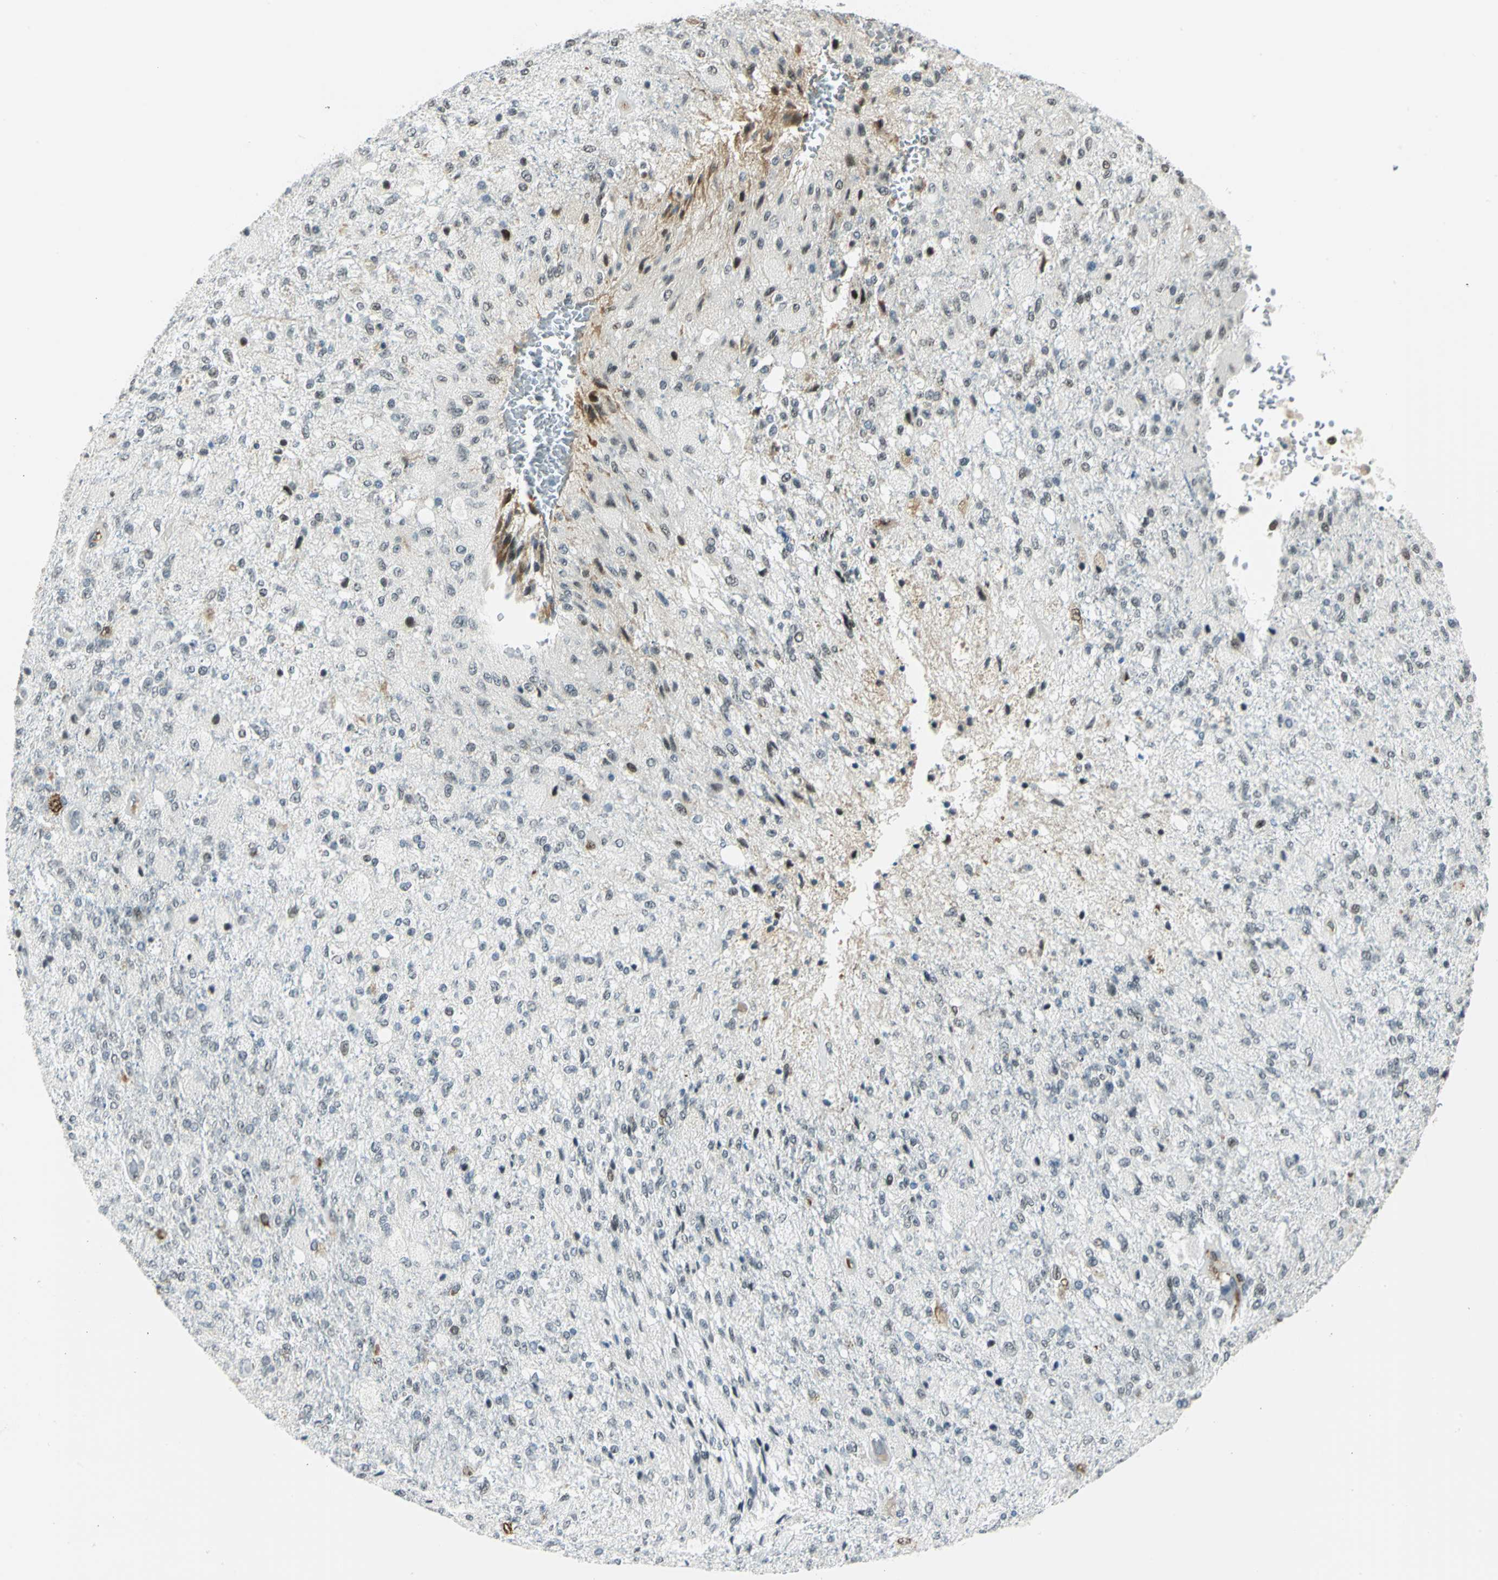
{"staining": {"intensity": "moderate", "quantity": "<25%", "location": "nuclear"}, "tissue": "glioma", "cell_type": "Tumor cells", "image_type": "cancer", "snomed": [{"axis": "morphology", "description": "Normal tissue, NOS"}, {"axis": "morphology", "description": "Glioma, malignant, High grade"}, {"axis": "topography", "description": "Cerebral cortex"}], "caption": "This image displays glioma stained with IHC to label a protein in brown. The nuclear of tumor cells show moderate positivity for the protein. Nuclei are counter-stained blue.", "gene": "MTMR10", "patient": {"sex": "male", "age": 77}}